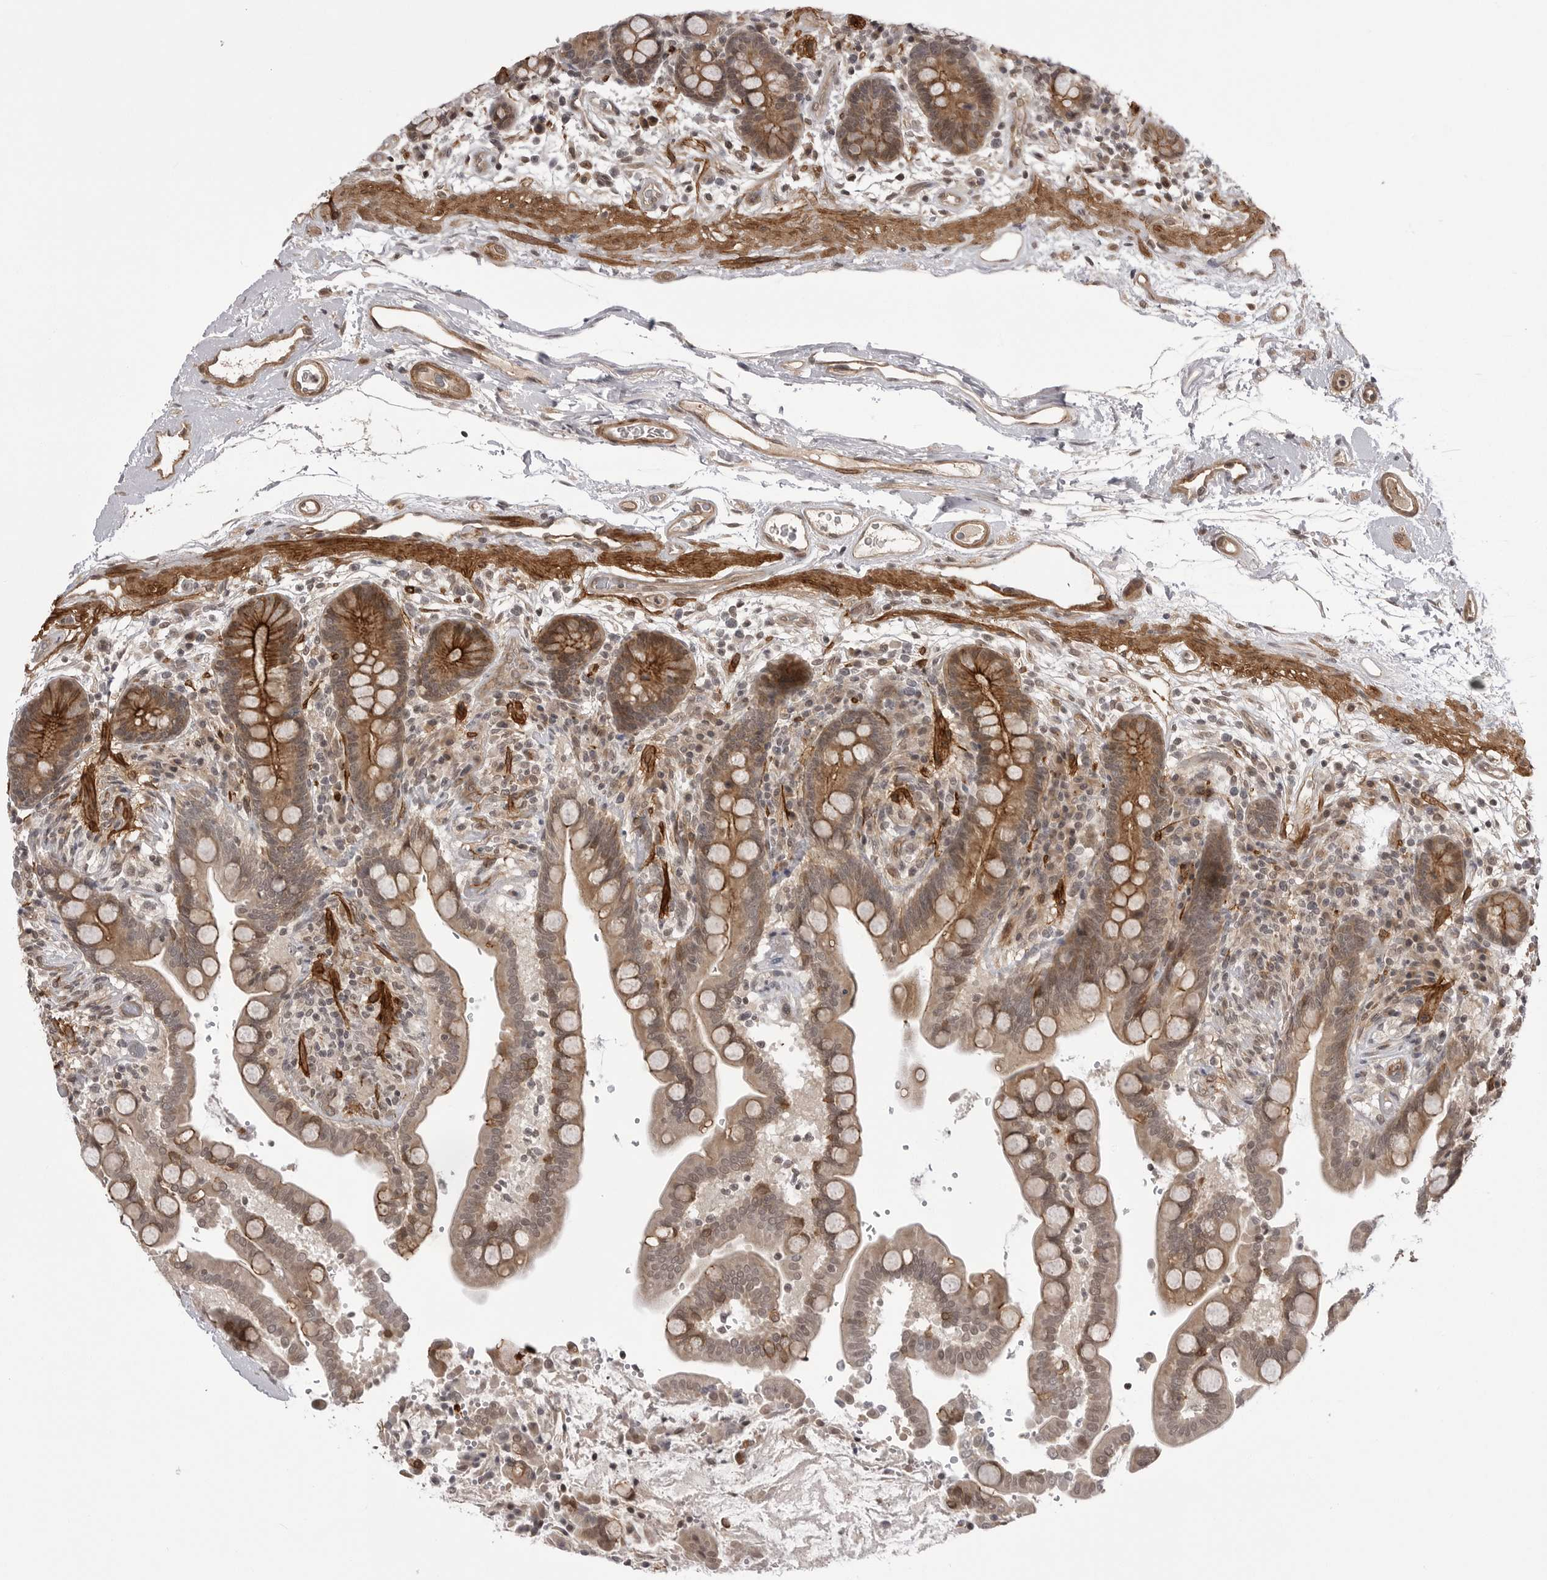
{"staining": {"intensity": "moderate", "quantity": ">75%", "location": "cytoplasmic/membranous"}, "tissue": "colon", "cell_type": "Endothelial cells", "image_type": "normal", "snomed": [{"axis": "morphology", "description": "Normal tissue, NOS"}, {"axis": "topography", "description": "Colon"}], "caption": "This photomicrograph exhibits IHC staining of normal colon, with medium moderate cytoplasmic/membranous expression in about >75% of endothelial cells.", "gene": "SORBS1", "patient": {"sex": "male", "age": 73}}